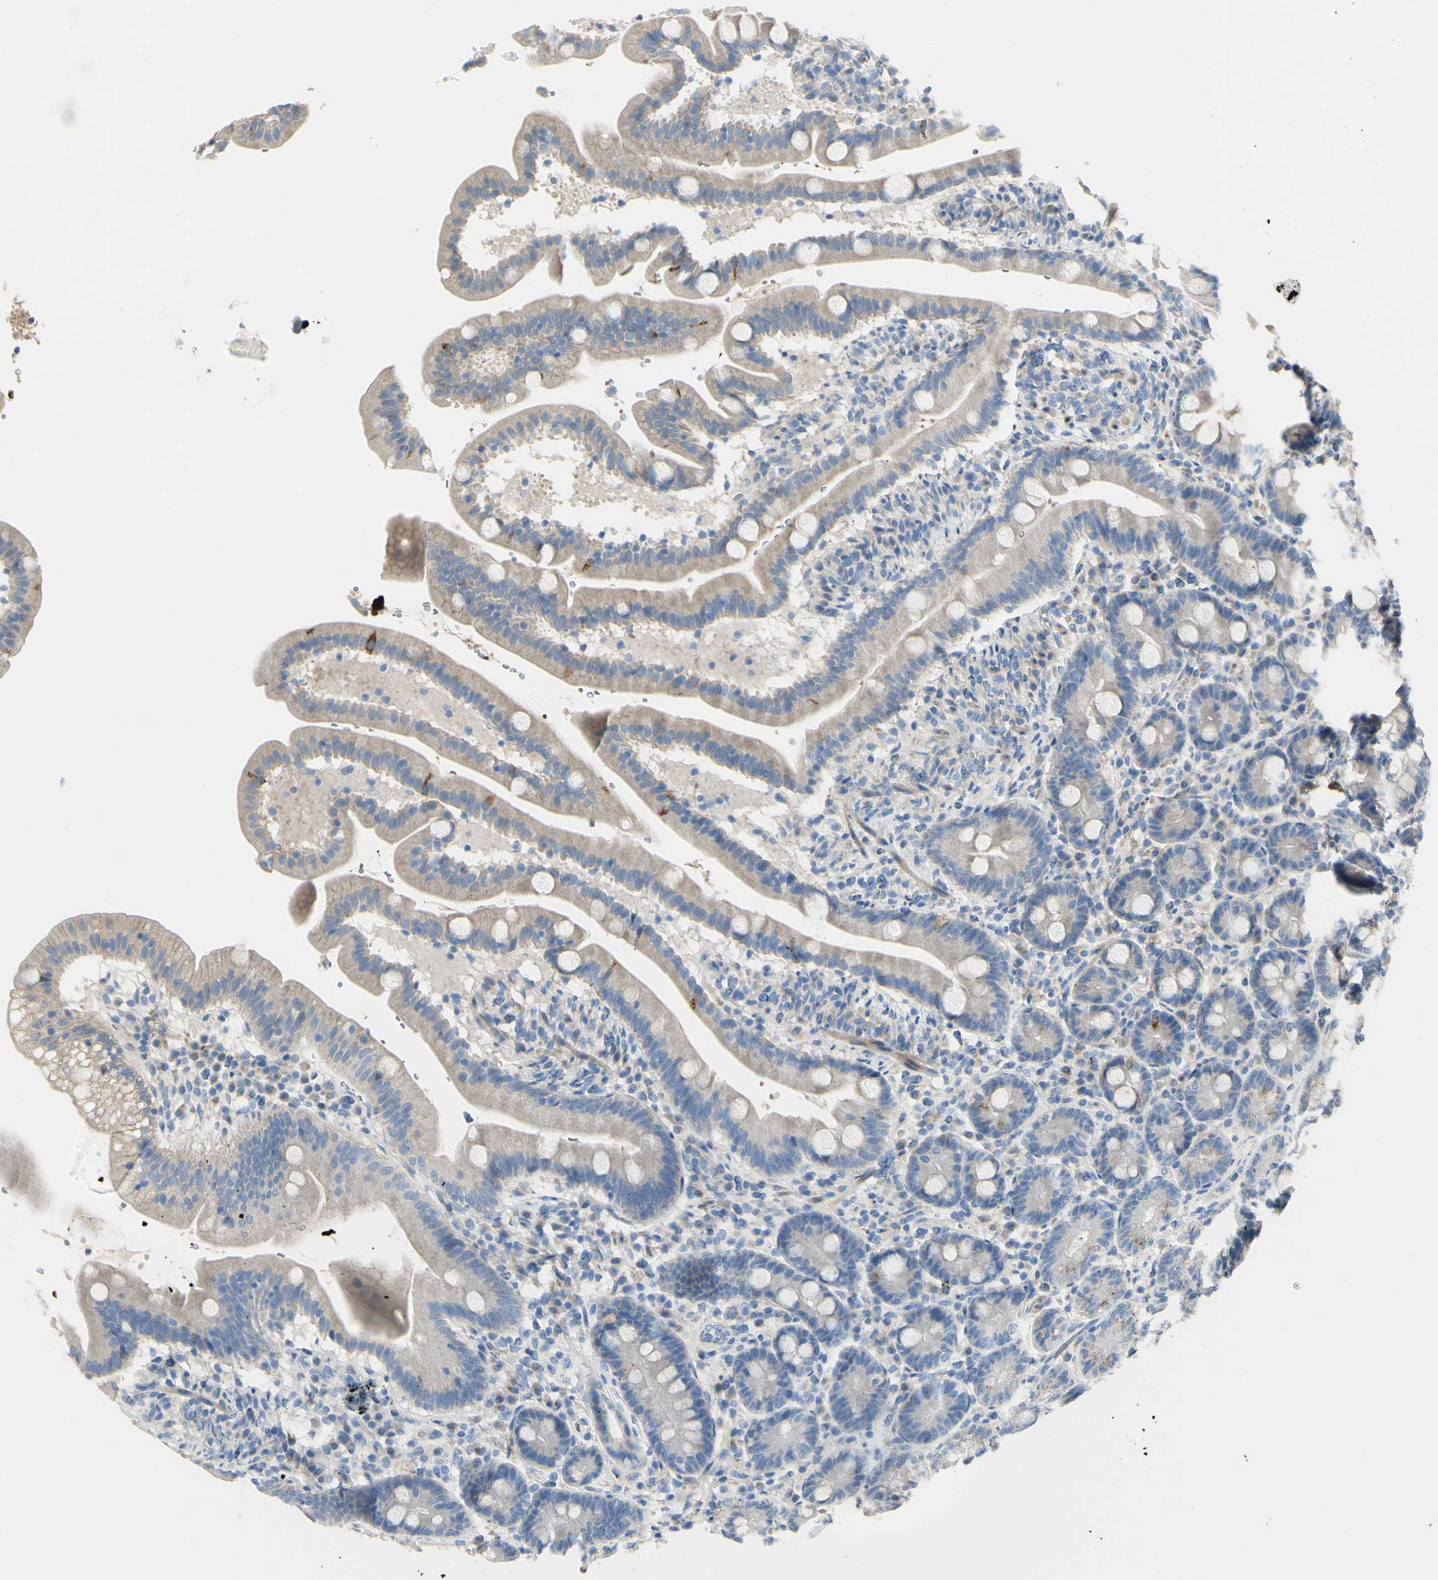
{"staining": {"intensity": "strong", "quantity": "<25%", "location": "cytoplasmic/membranous"}, "tissue": "duodenum", "cell_type": "Glandular cells", "image_type": "normal", "snomed": [{"axis": "morphology", "description": "Normal tissue, NOS"}, {"axis": "topography", "description": "Duodenum"}], "caption": "Protein staining of benign duodenum exhibits strong cytoplasmic/membranous expression in about <25% of glandular cells.", "gene": "NCBP2L", "patient": {"sex": "male", "age": 54}}